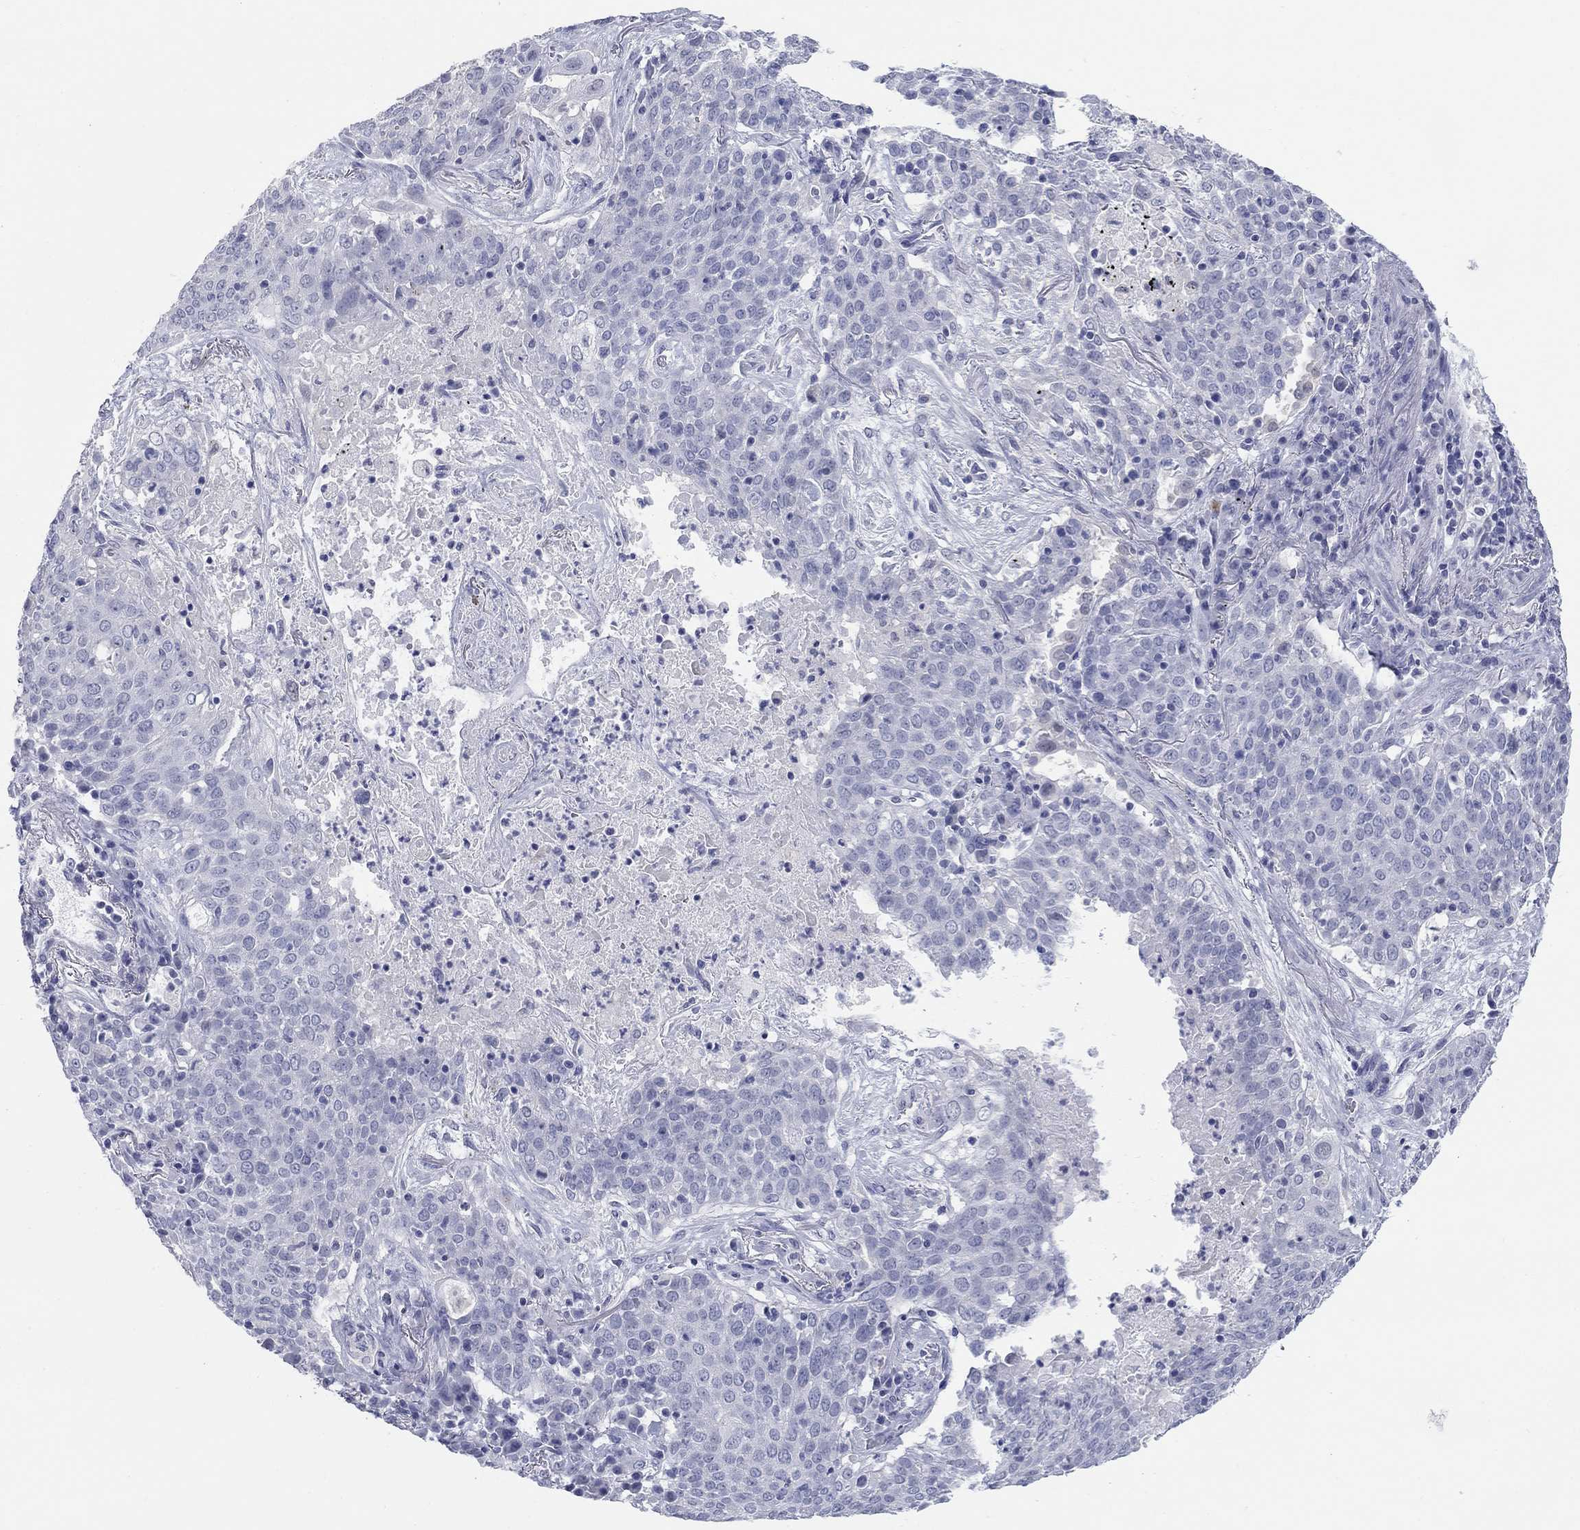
{"staining": {"intensity": "negative", "quantity": "none", "location": "none"}, "tissue": "lung cancer", "cell_type": "Tumor cells", "image_type": "cancer", "snomed": [{"axis": "morphology", "description": "Squamous cell carcinoma, NOS"}, {"axis": "topography", "description": "Lung"}], "caption": "High power microscopy micrograph of an immunohistochemistry (IHC) histopathology image of squamous cell carcinoma (lung), revealing no significant staining in tumor cells. (Brightfield microscopy of DAB immunohistochemistry (IHC) at high magnification).", "gene": "ATP6V1G2", "patient": {"sex": "male", "age": 82}}